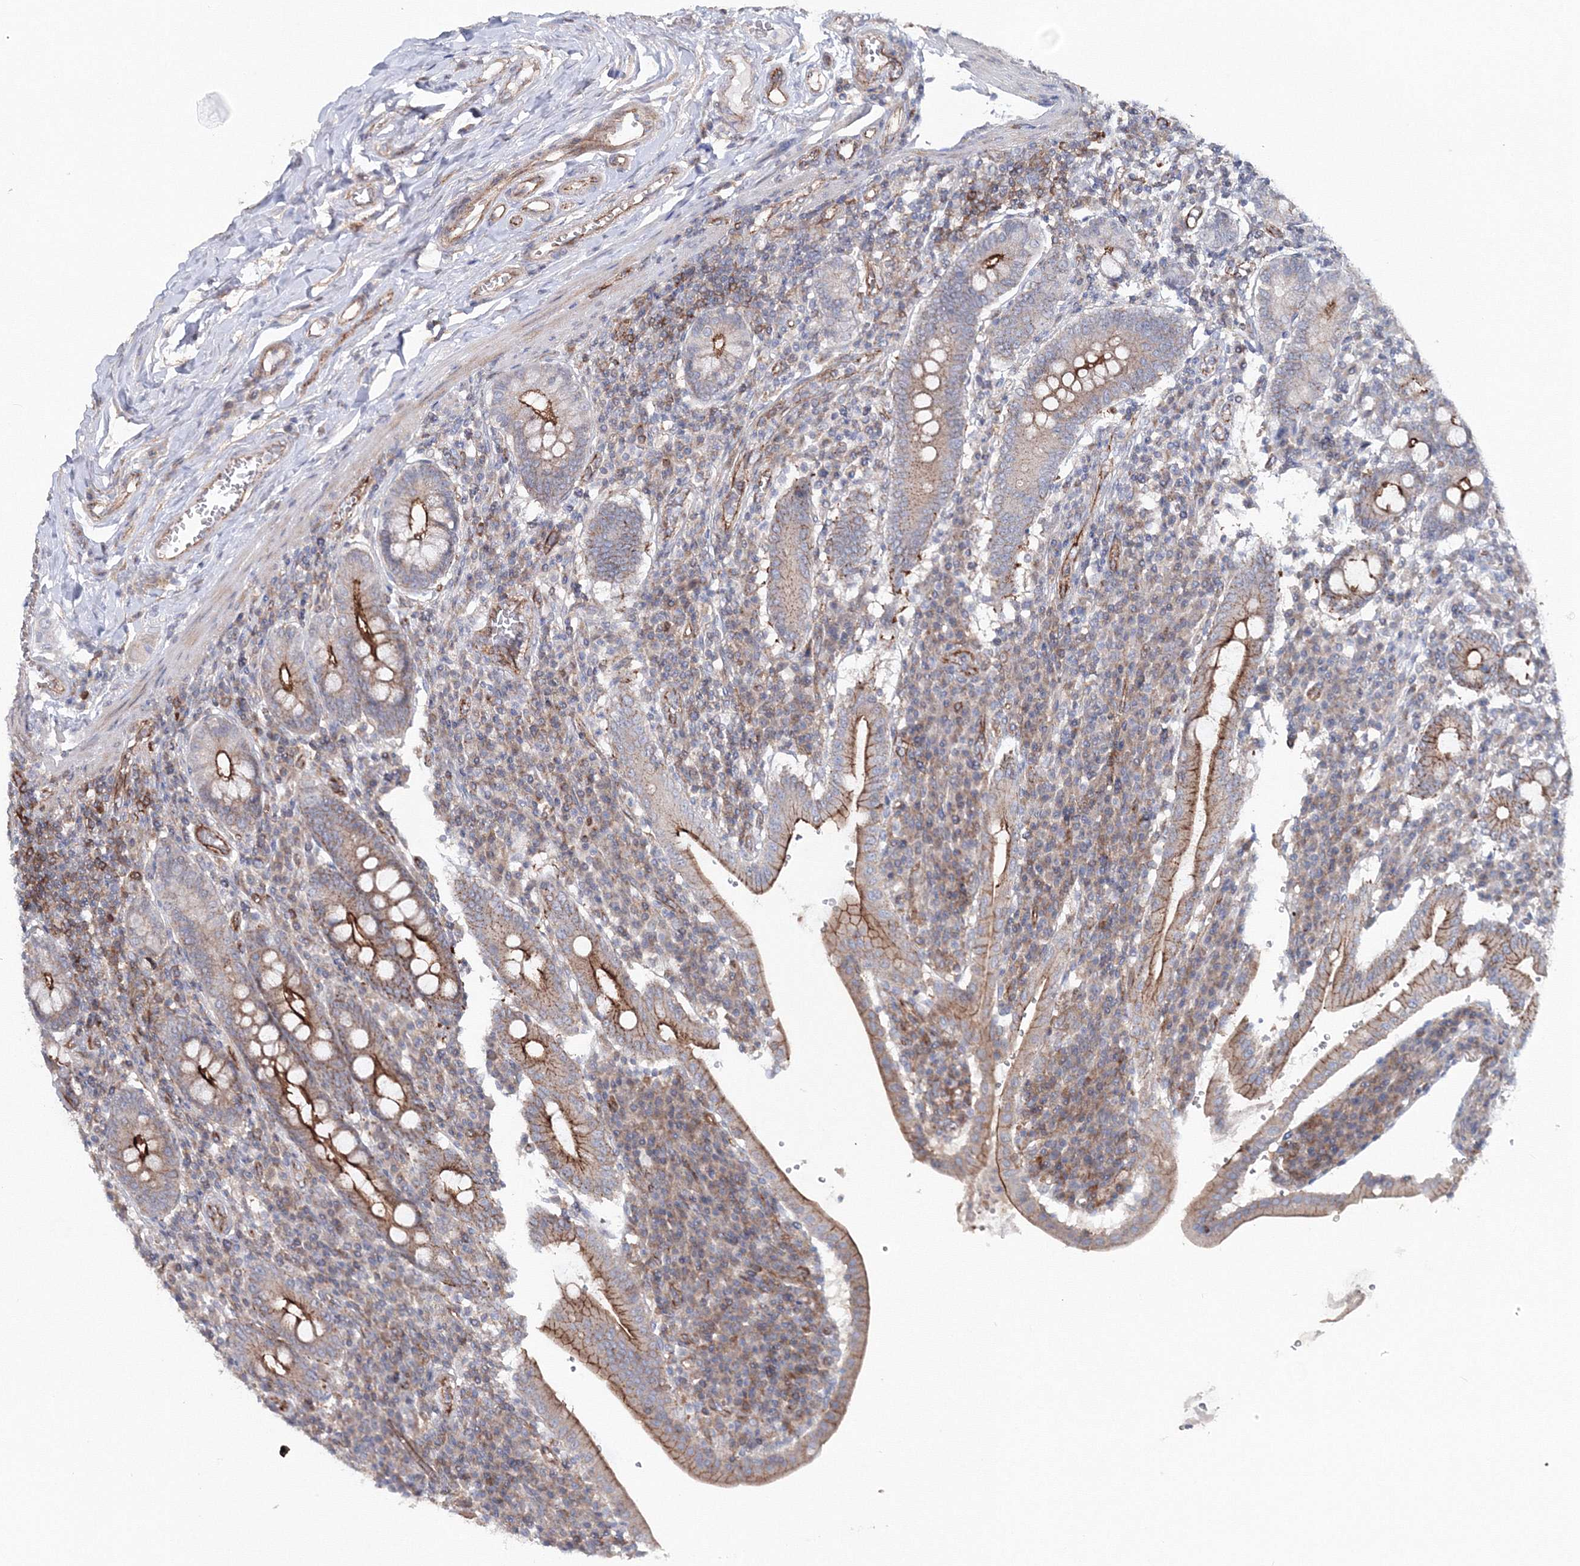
{"staining": {"intensity": "strong", "quantity": "25%-75%", "location": "cytoplasmic/membranous"}, "tissue": "duodenum", "cell_type": "Glandular cells", "image_type": "normal", "snomed": [{"axis": "morphology", "description": "Normal tissue, NOS"}, {"axis": "morphology", "description": "Adenocarcinoma, NOS"}, {"axis": "topography", "description": "Pancreas"}, {"axis": "topography", "description": "Duodenum"}], "caption": "An IHC image of normal tissue is shown. Protein staining in brown labels strong cytoplasmic/membranous positivity in duodenum within glandular cells.", "gene": "GGA2", "patient": {"sex": "male", "age": 50}}